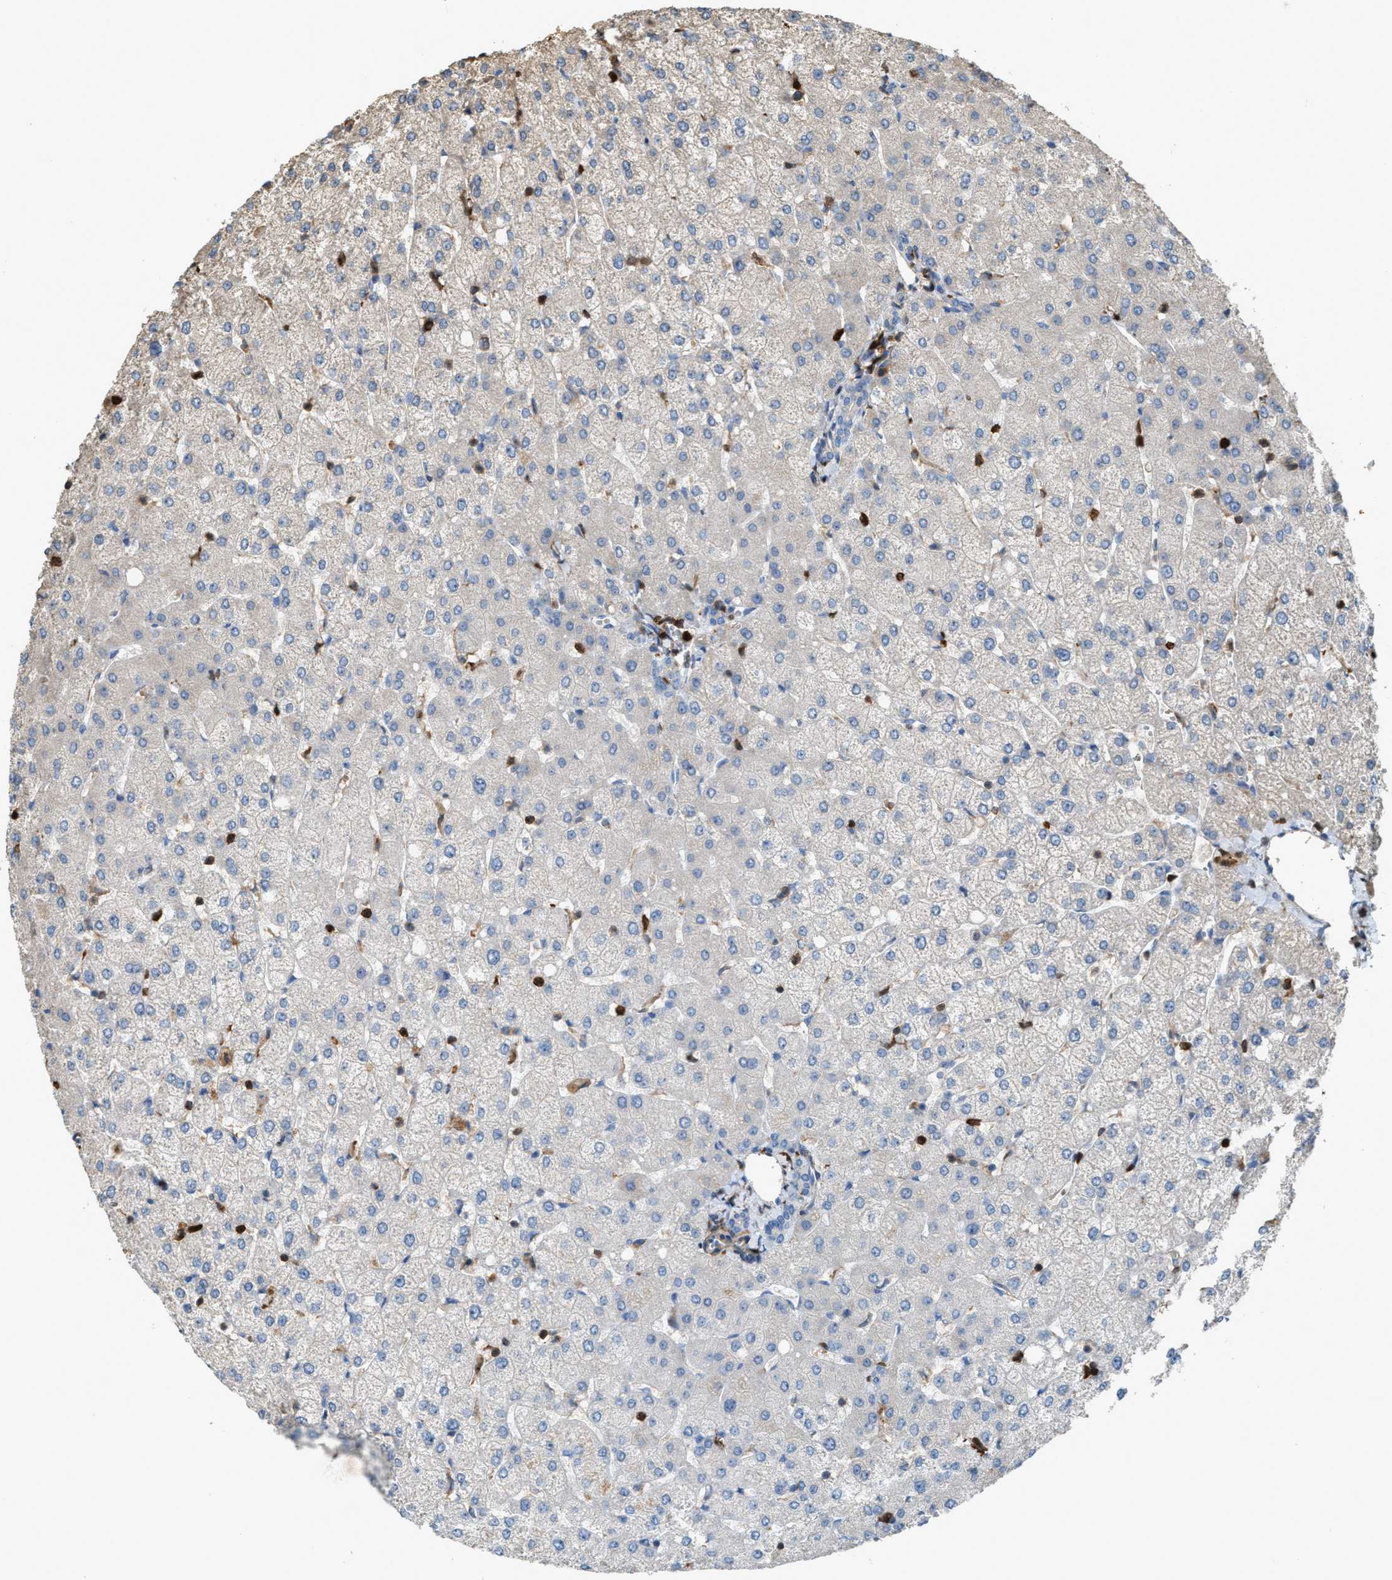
{"staining": {"intensity": "negative", "quantity": "none", "location": "none"}, "tissue": "liver", "cell_type": "Cholangiocytes", "image_type": "normal", "snomed": [{"axis": "morphology", "description": "Normal tissue, NOS"}, {"axis": "topography", "description": "Liver"}], "caption": "IHC of unremarkable human liver shows no staining in cholangiocytes. (Brightfield microscopy of DAB immunohistochemistry at high magnification).", "gene": "SERPINB5", "patient": {"sex": "female", "age": 54}}